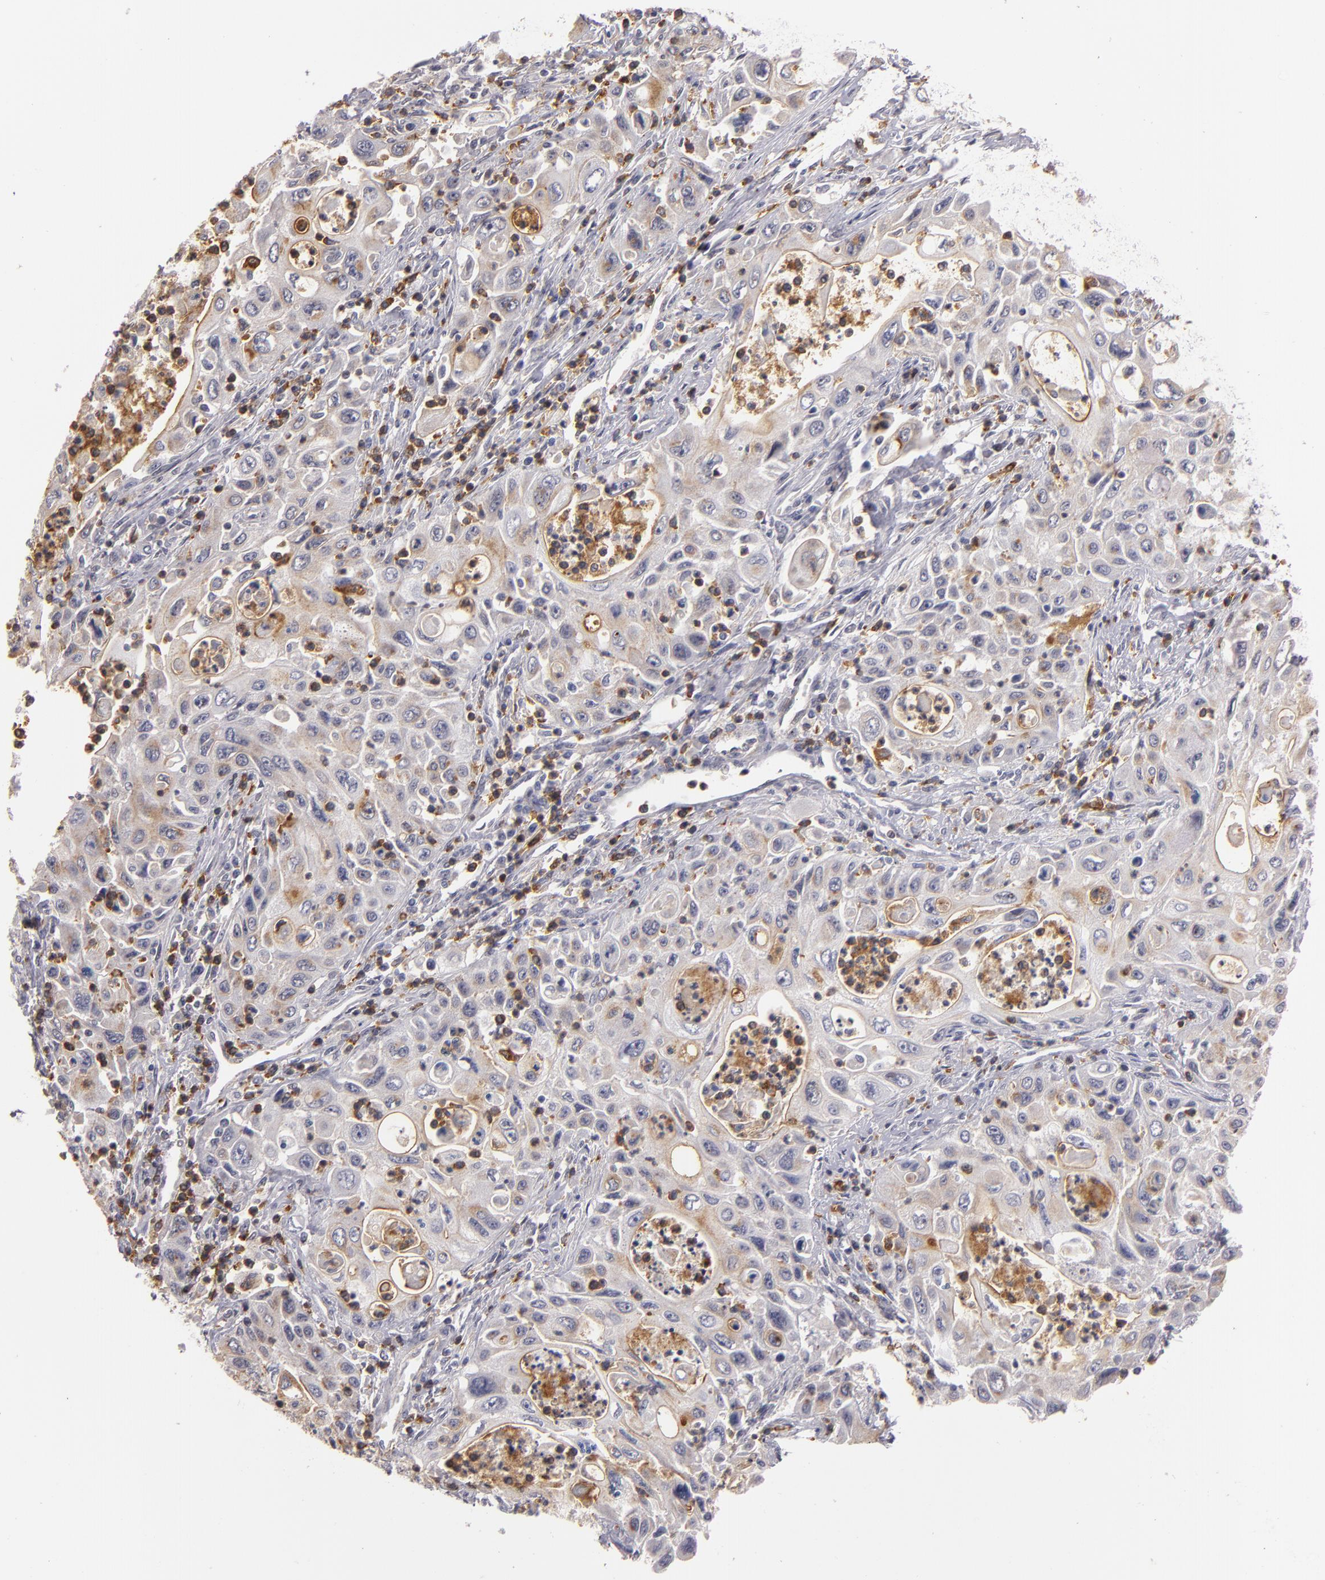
{"staining": {"intensity": "weak", "quantity": ">75%", "location": "cytoplasmic/membranous"}, "tissue": "pancreatic cancer", "cell_type": "Tumor cells", "image_type": "cancer", "snomed": [{"axis": "morphology", "description": "Adenocarcinoma, NOS"}, {"axis": "topography", "description": "Pancreas"}], "caption": "Protein positivity by immunohistochemistry (IHC) exhibits weak cytoplasmic/membranous staining in about >75% of tumor cells in adenocarcinoma (pancreatic). Using DAB (brown) and hematoxylin (blue) stains, captured at high magnification using brightfield microscopy.", "gene": "STX3", "patient": {"sex": "male", "age": 70}}